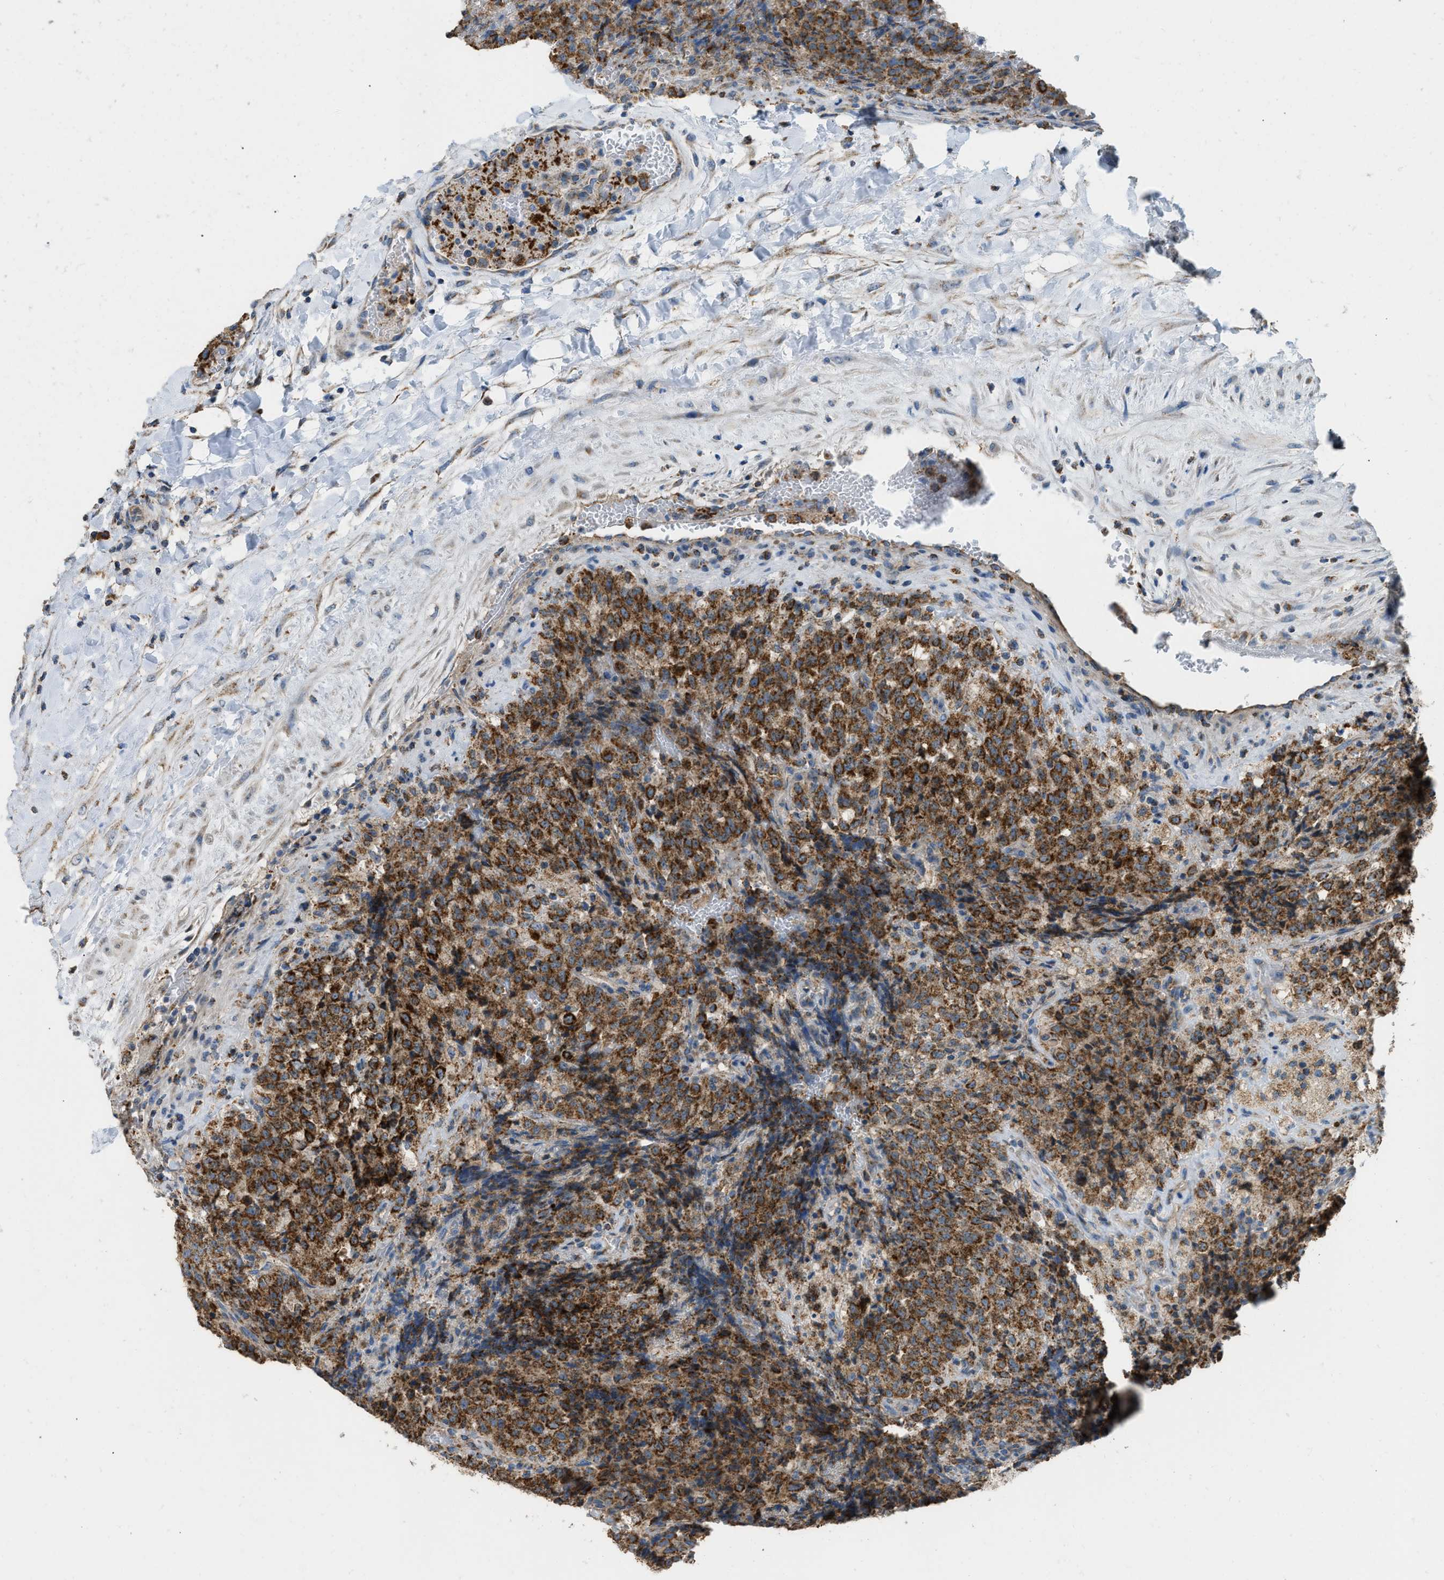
{"staining": {"intensity": "strong", "quantity": ">75%", "location": "cytoplasmic/membranous"}, "tissue": "testis cancer", "cell_type": "Tumor cells", "image_type": "cancer", "snomed": [{"axis": "morphology", "description": "Seminoma, NOS"}, {"axis": "topography", "description": "Testis"}], "caption": "A high-resolution image shows immunohistochemistry (IHC) staining of testis cancer, which demonstrates strong cytoplasmic/membranous positivity in approximately >75% of tumor cells.", "gene": "ETFB", "patient": {"sex": "male", "age": 59}}